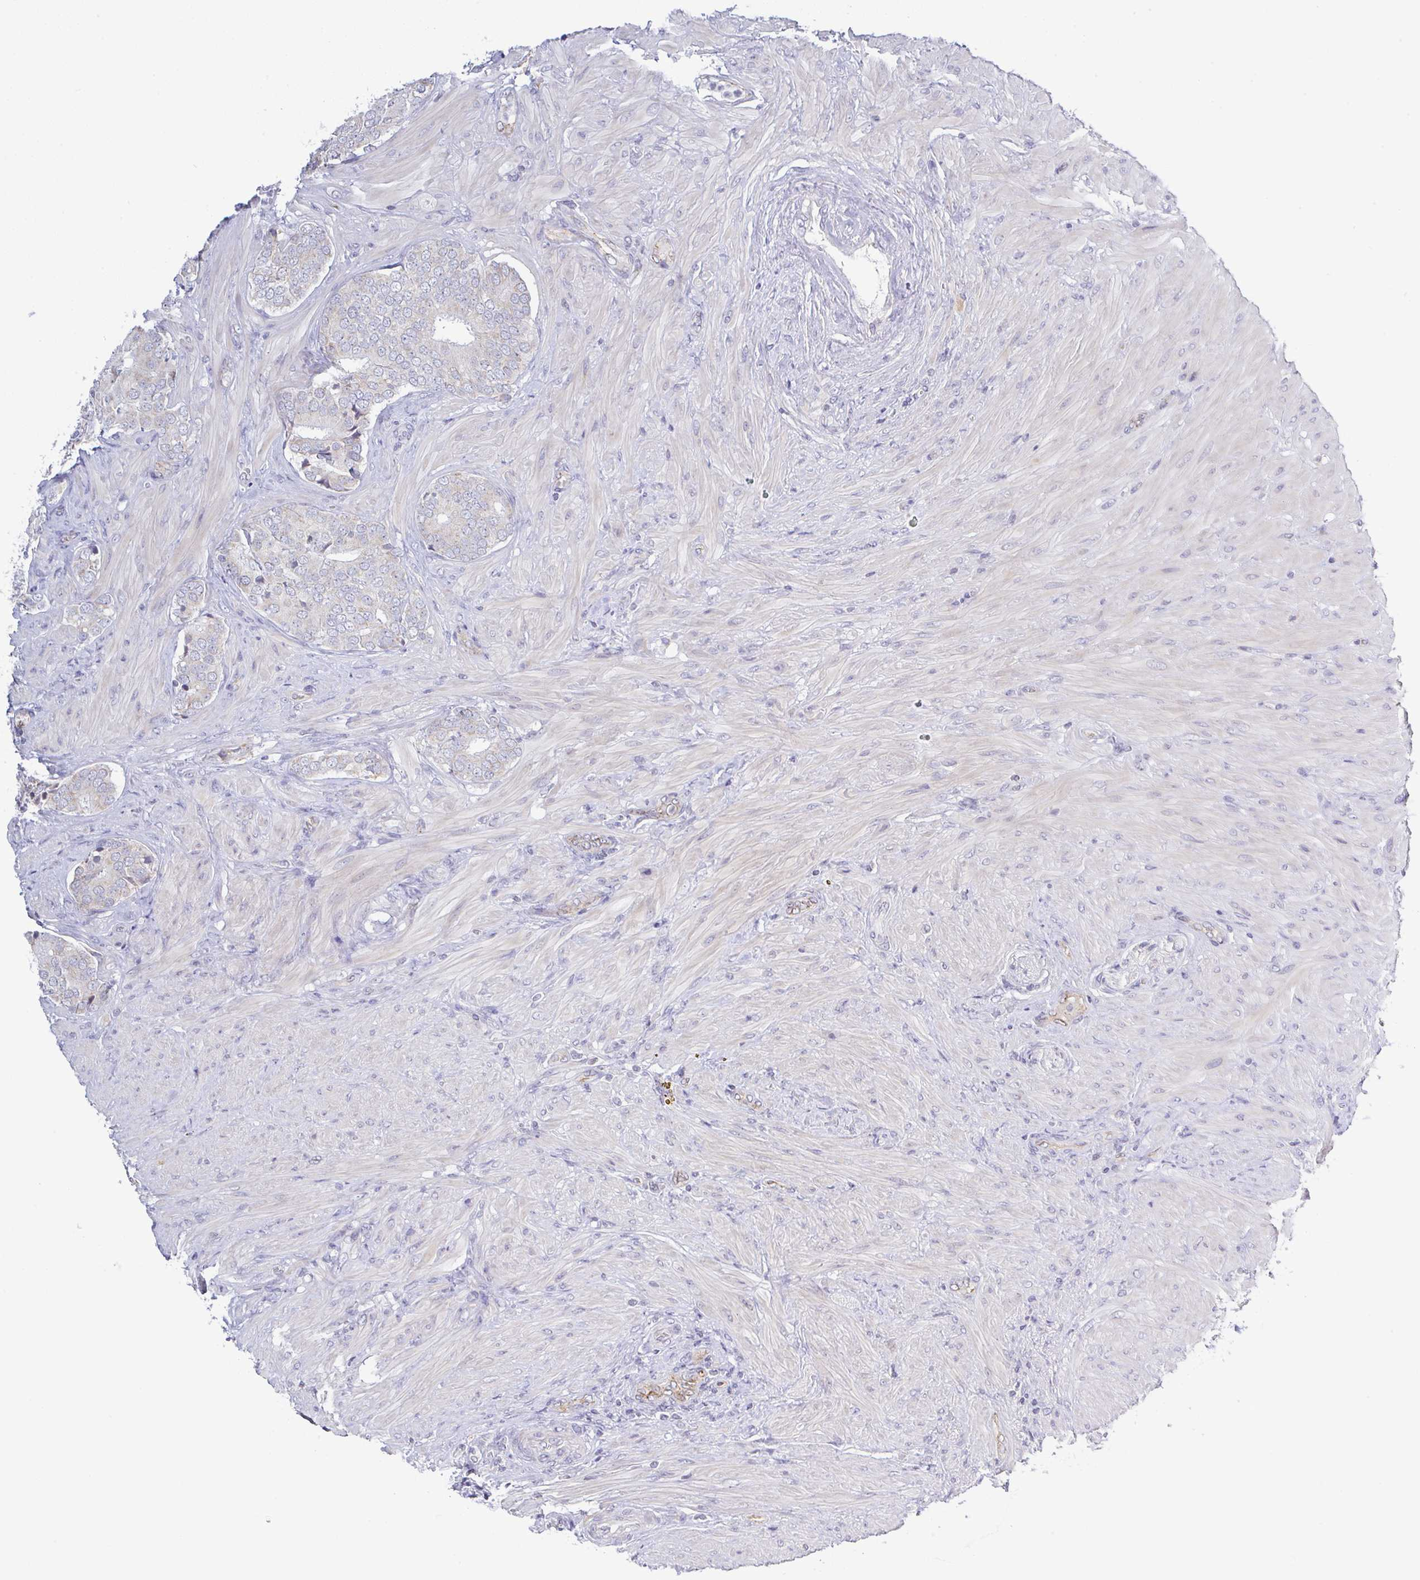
{"staining": {"intensity": "negative", "quantity": "none", "location": "none"}, "tissue": "prostate cancer", "cell_type": "Tumor cells", "image_type": "cancer", "snomed": [{"axis": "morphology", "description": "Adenocarcinoma, High grade"}, {"axis": "topography", "description": "Prostate"}], "caption": "Immunohistochemistry image of human high-grade adenocarcinoma (prostate) stained for a protein (brown), which shows no staining in tumor cells.", "gene": "PLCD4", "patient": {"sex": "male", "age": 62}}